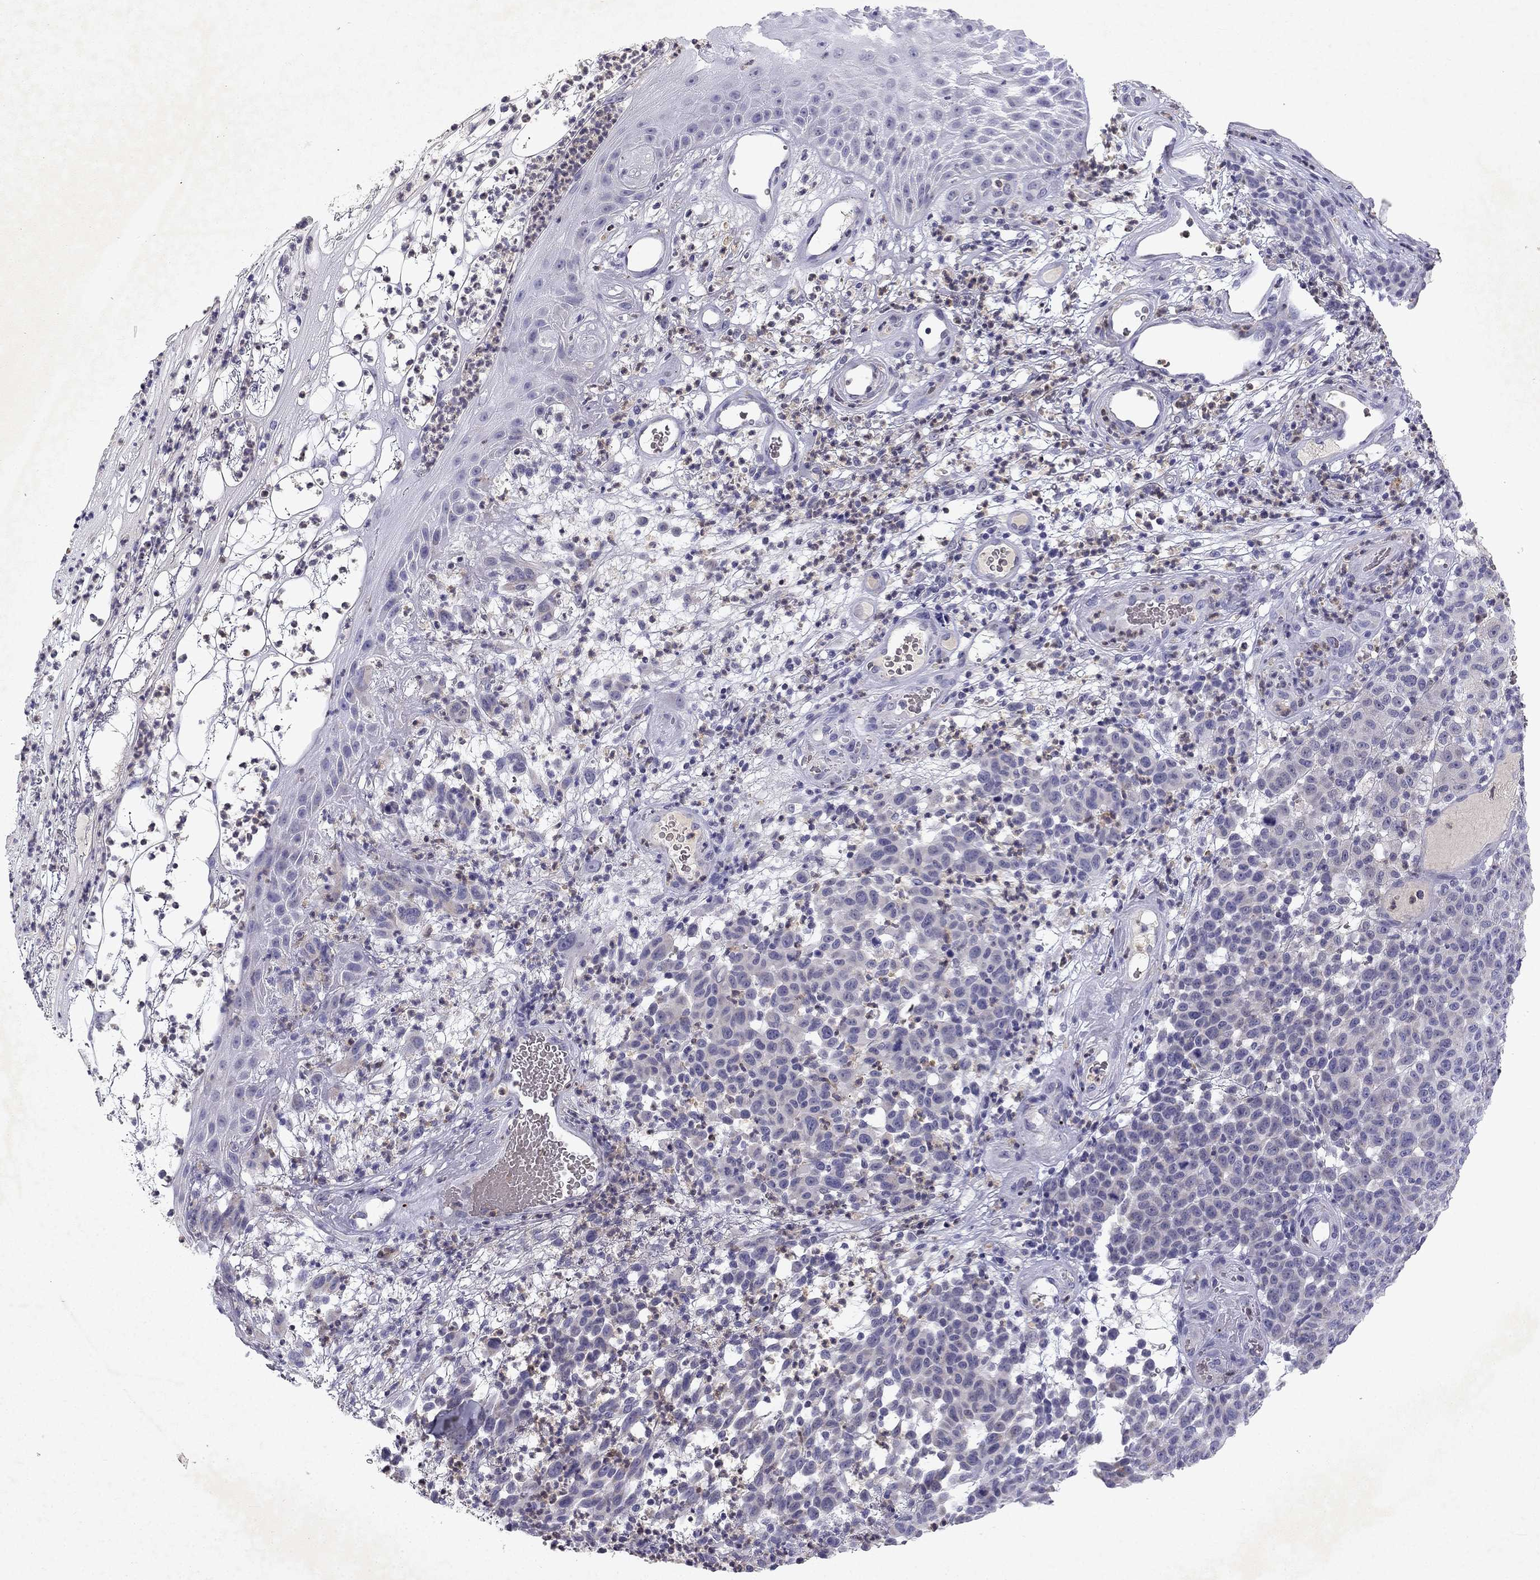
{"staining": {"intensity": "negative", "quantity": "none", "location": "none"}, "tissue": "melanoma", "cell_type": "Tumor cells", "image_type": "cancer", "snomed": [{"axis": "morphology", "description": "Malignant melanoma, NOS"}, {"axis": "topography", "description": "Skin"}], "caption": "A micrograph of malignant melanoma stained for a protein displays no brown staining in tumor cells.", "gene": "SLC6A4", "patient": {"sex": "male", "age": 59}}